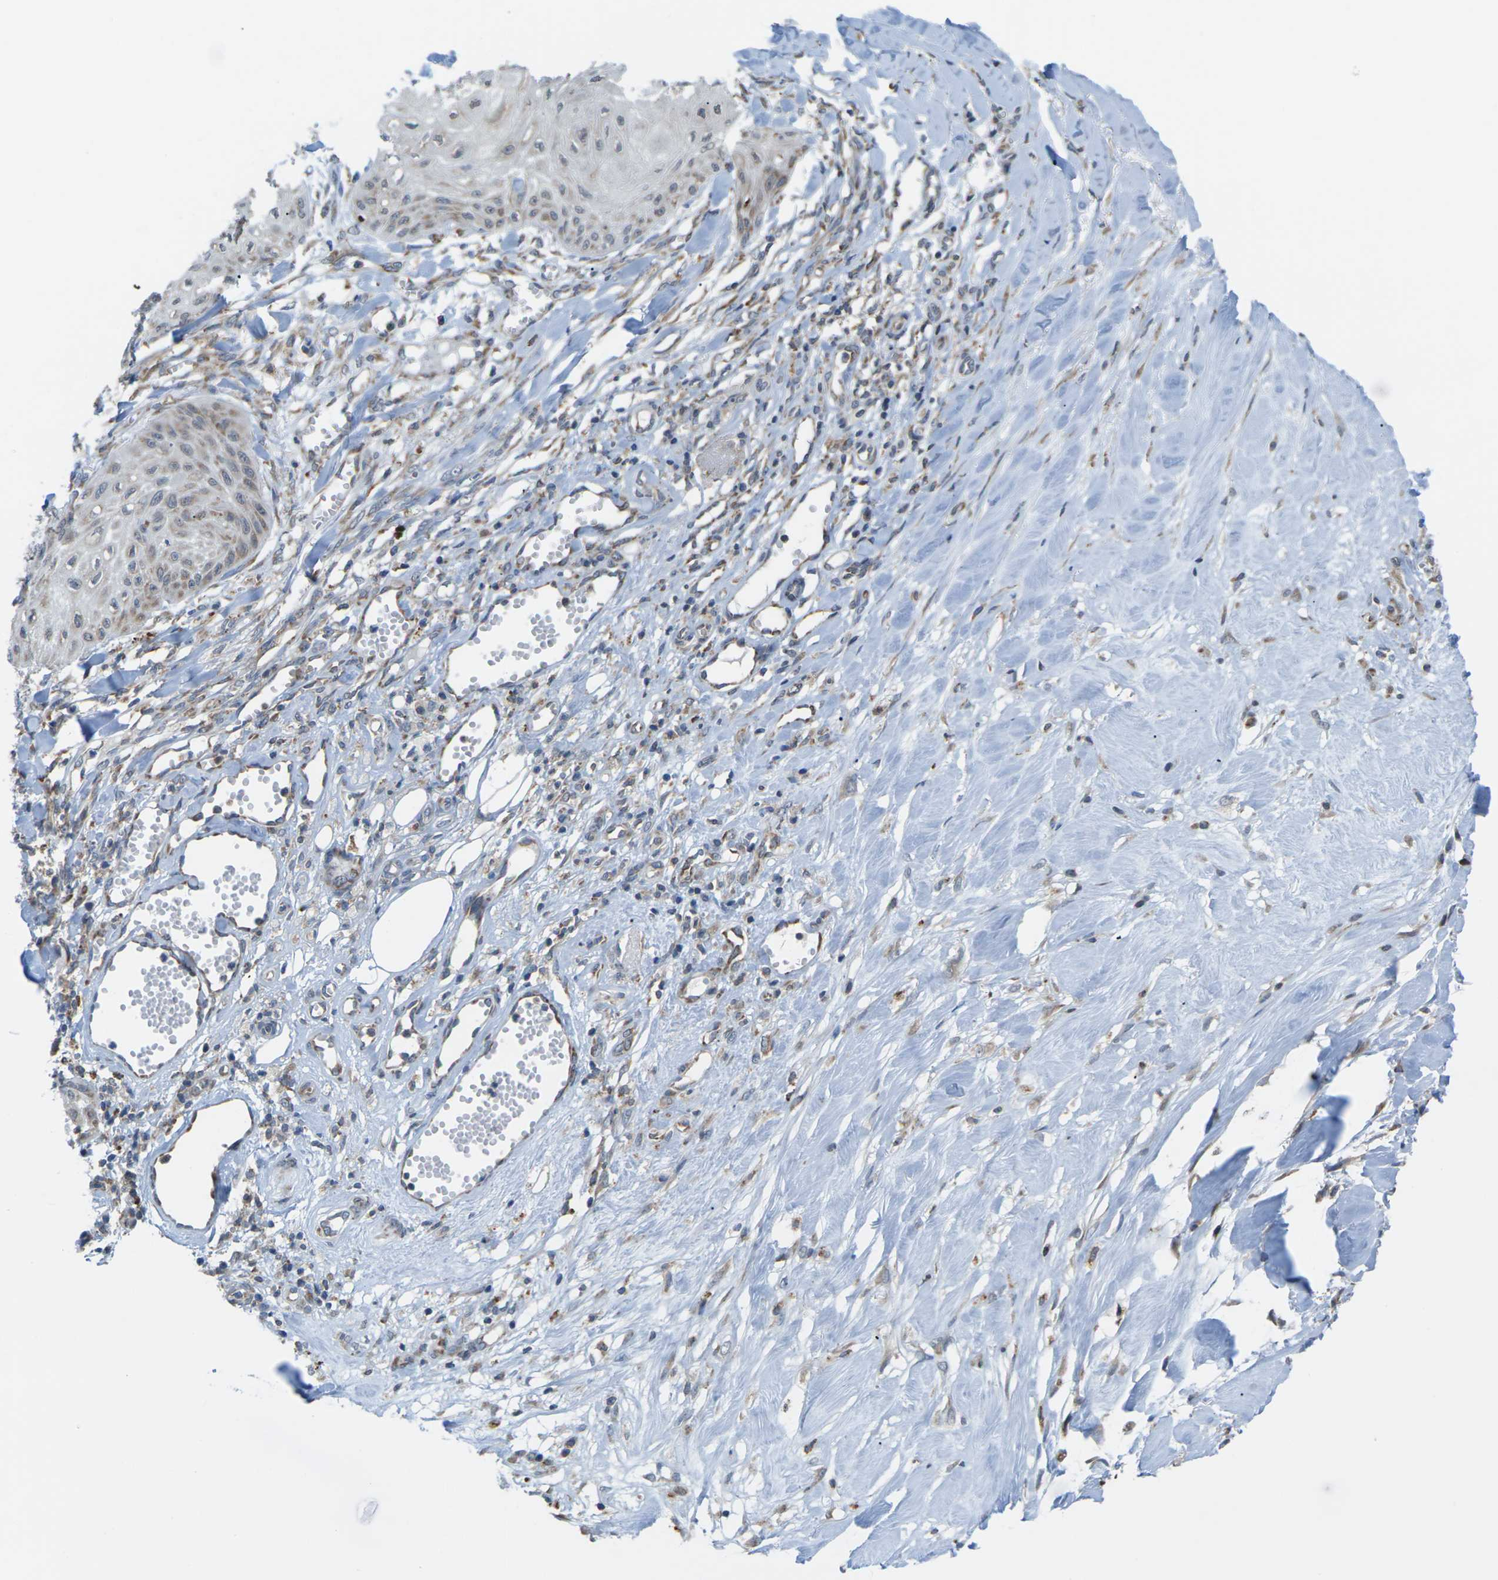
{"staining": {"intensity": "weak", "quantity": "<25%", "location": "cytoplasmic/membranous"}, "tissue": "skin cancer", "cell_type": "Tumor cells", "image_type": "cancer", "snomed": [{"axis": "morphology", "description": "Squamous cell carcinoma, NOS"}, {"axis": "topography", "description": "Skin"}], "caption": "Immunohistochemistry micrograph of neoplastic tissue: skin cancer (squamous cell carcinoma) stained with DAB (3,3'-diaminobenzidine) demonstrates no significant protein staining in tumor cells.", "gene": "PDZK1IP1", "patient": {"sex": "male", "age": 74}}